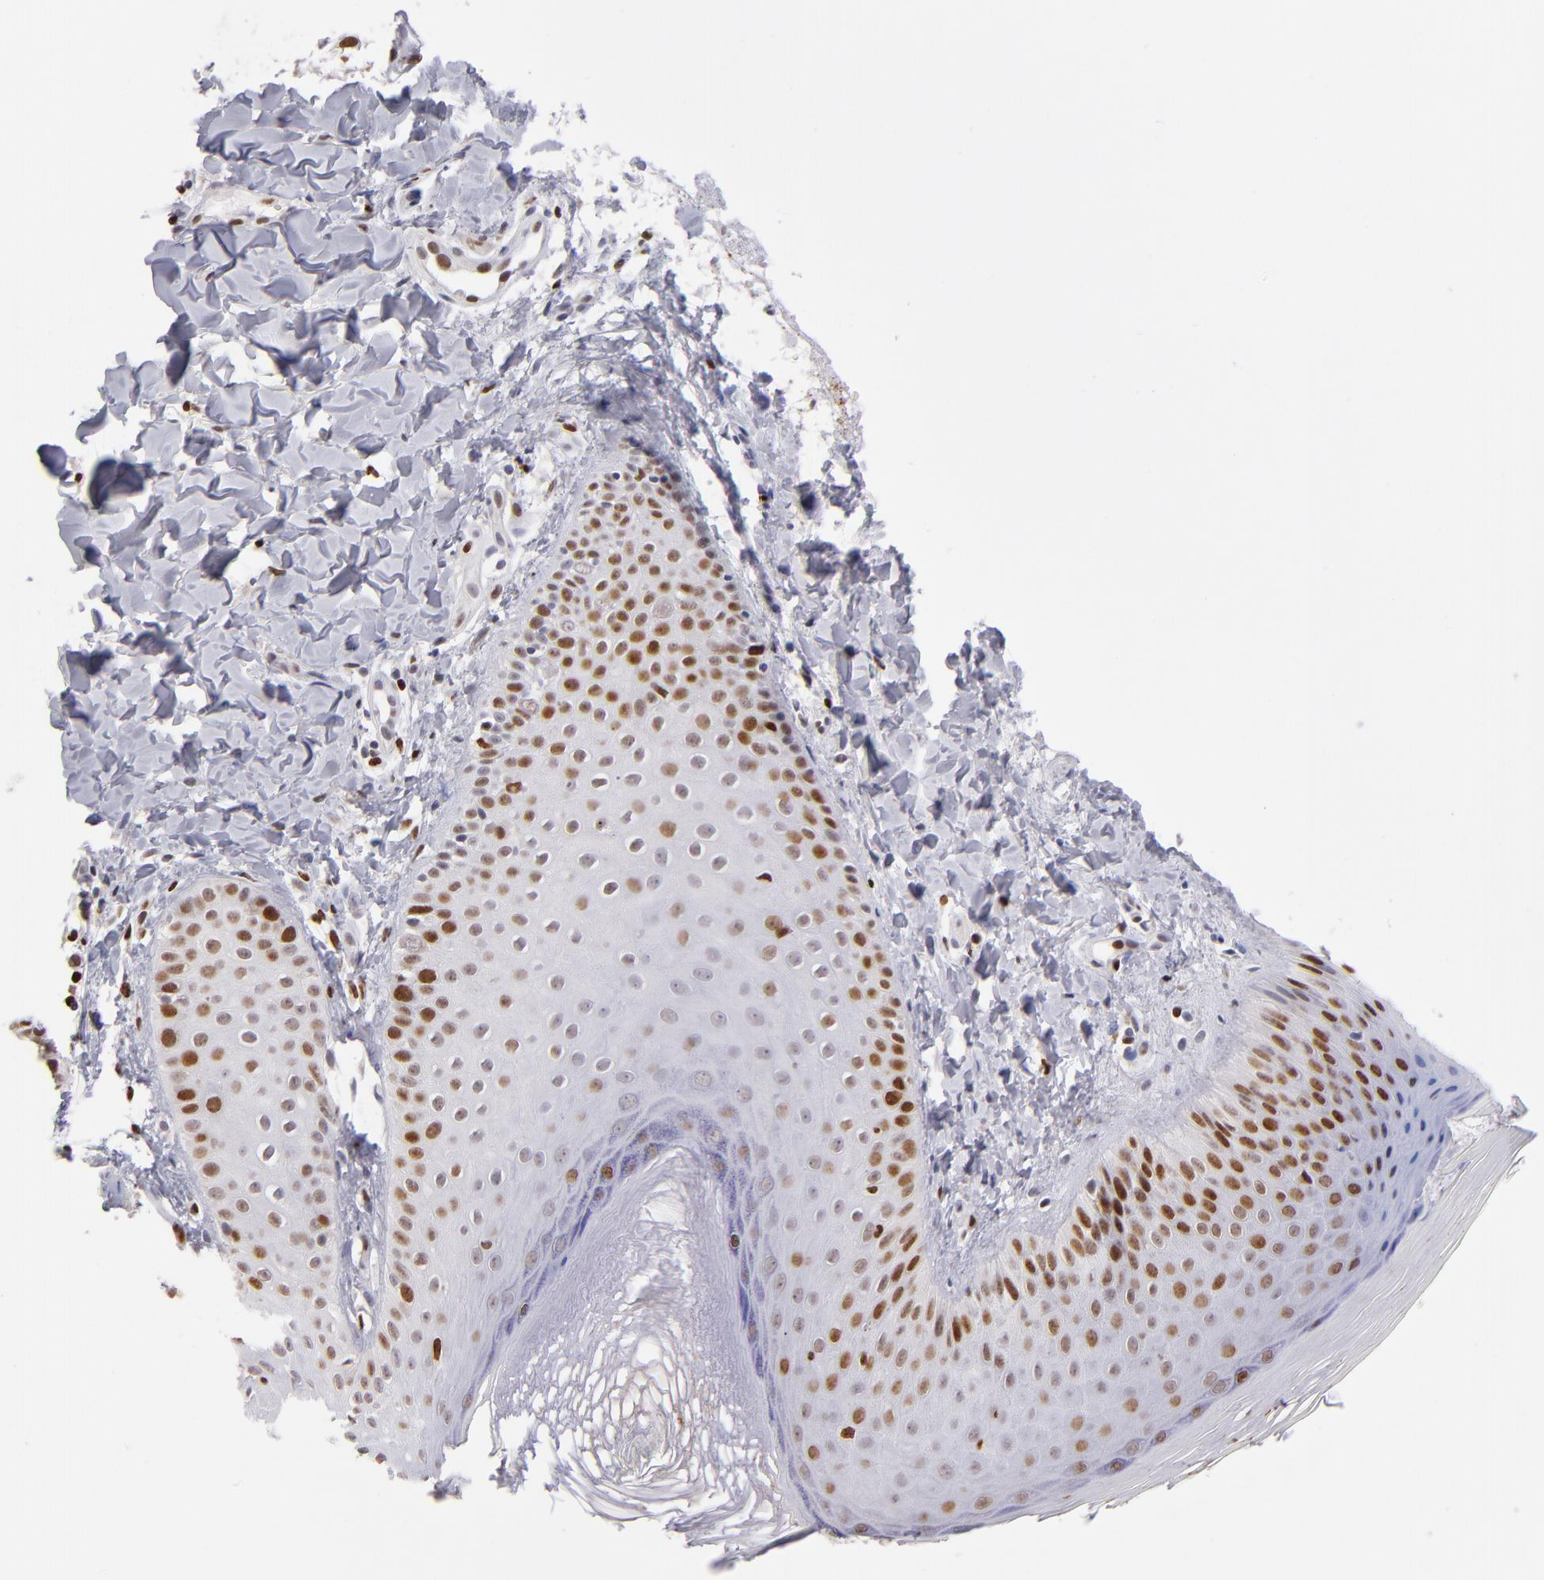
{"staining": {"intensity": "moderate", "quantity": "25%-75%", "location": "nuclear"}, "tissue": "skin", "cell_type": "Epidermal cells", "image_type": "normal", "snomed": [{"axis": "morphology", "description": "Normal tissue, NOS"}, {"axis": "morphology", "description": "Inflammation, NOS"}, {"axis": "topography", "description": "Soft tissue"}, {"axis": "topography", "description": "Anal"}], "caption": "Epidermal cells display moderate nuclear expression in about 25%-75% of cells in unremarkable skin.", "gene": "POLA1", "patient": {"sex": "female", "age": 15}}